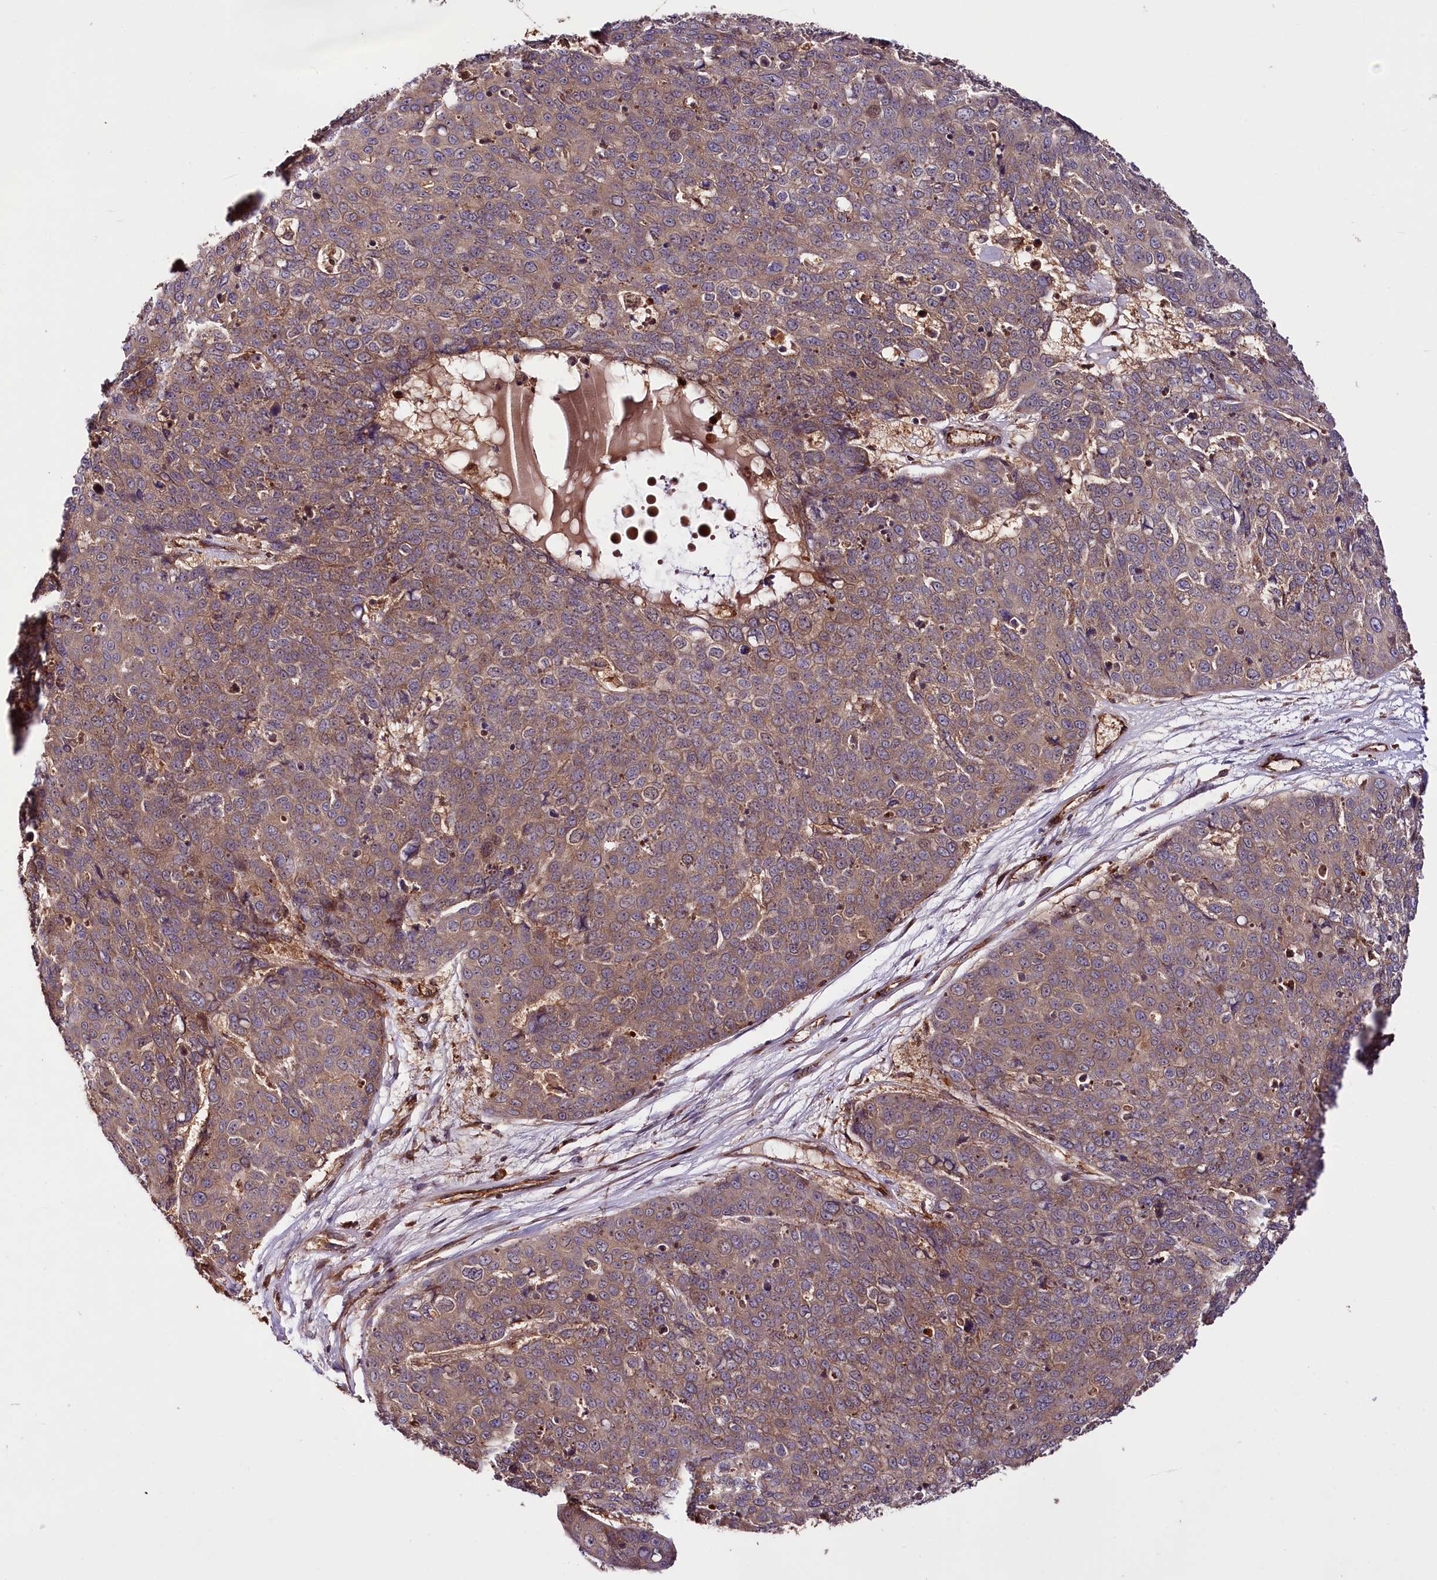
{"staining": {"intensity": "moderate", "quantity": ">75%", "location": "cytoplasmic/membranous"}, "tissue": "skin cancer", "cell_type": "Tumor cells", "image_type": "cancer", "snomed": [{"axis": "morphology", "description": "Squamous cell carcinoma, NOS"}, {"axis": "topography", "description": "Skin"}], "caption": "Immunohistochemical staining of squamous cell carcinoma (skin) demonstrates moderate cytoplasmic/membranous protein expression in approximately >75% of tumor cells.", "gene": "CEP295", "patient": {"sex": "male", "age": 71}}